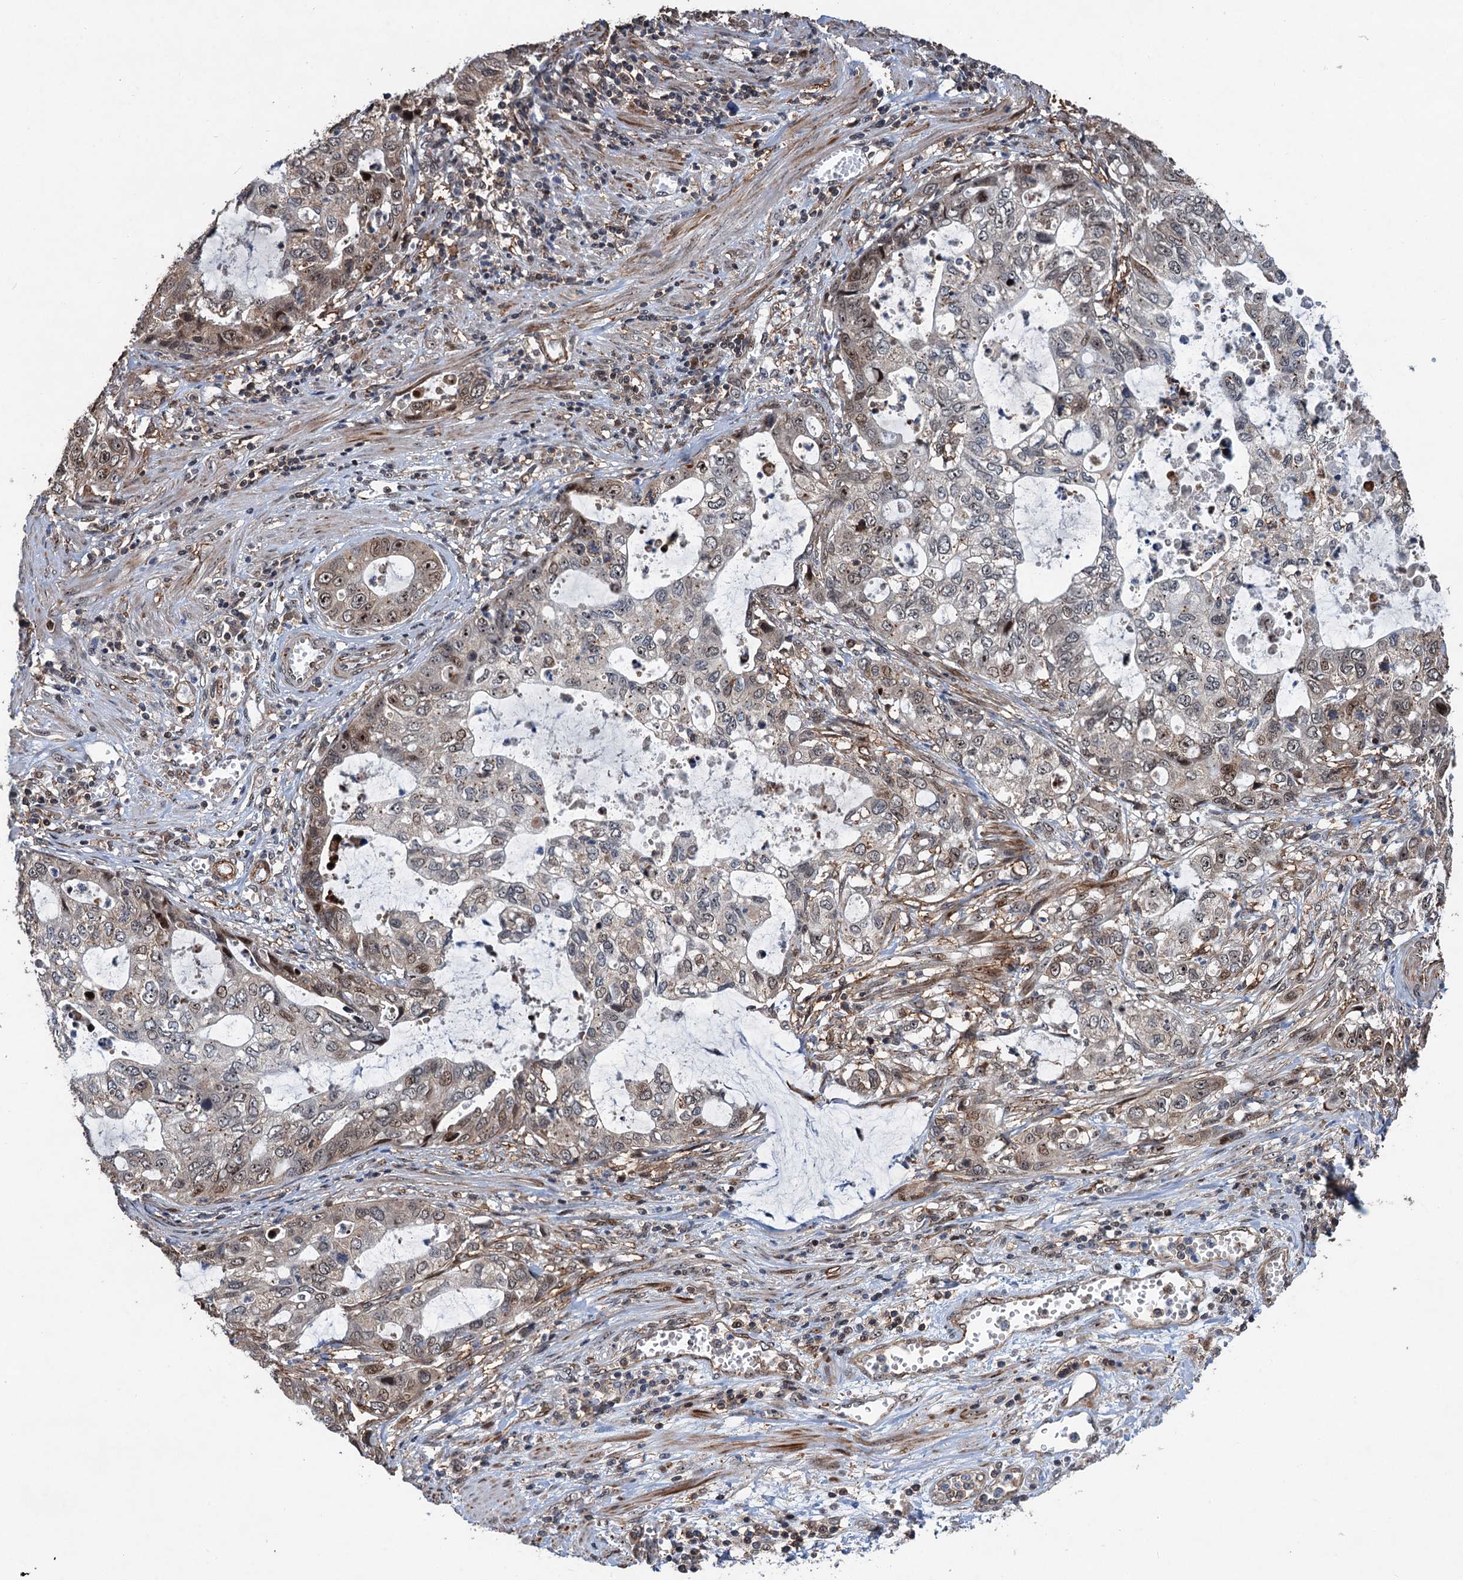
{"staining": {"intensity": "moderate", "quantity": "<25%", "location": "nuclear"}, "tissue": "stomach cancer", "cell_type": "Tumor cells", "image_type": "cancer", "snomed": [{"axis": "morphology", "description": "Adenocarcinoma, NOS"}, {"axis": "topography", "description": "Stomach, upper"}], "caption": "Moderate nuclear staining is identified in approximately <25% of tumor cells in adenocarcinoma (stomach).", "gene": "TMA16", "patient": {"sex": "female", "age": 52}}